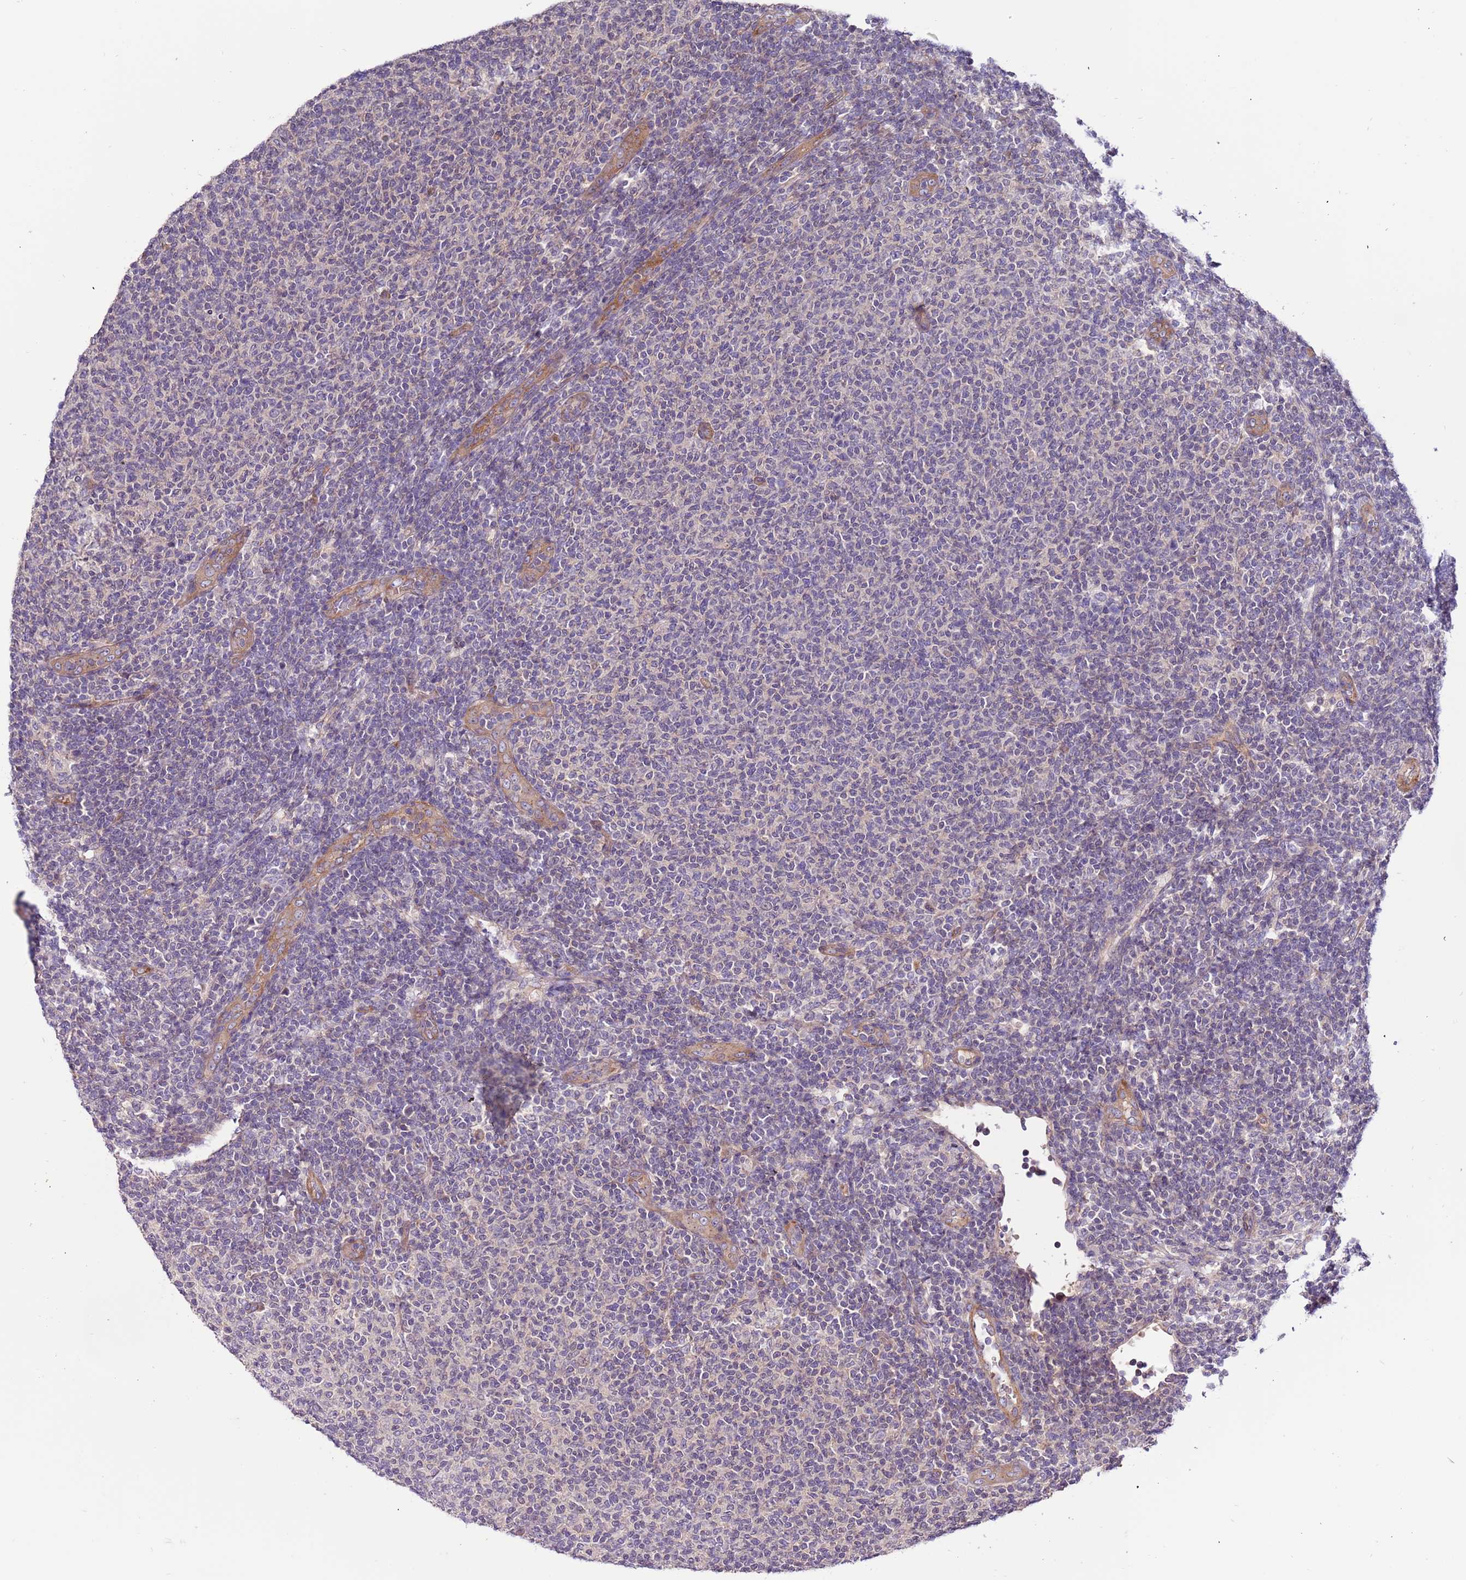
{"staining": {"intensity": "negative", "quantity": "none", "location": "none"}, "tissue": "lymphoma", "cell_type": "Tumor cells", "image_type": "cancer", "snomed": [{"axis": "morphology", "description": "Malignant lymphoma, non-Hodgkin's type, Low grade"}, {"axis": "topography", "description": "Lymph node"}], "caption": "Immunohistochemistry (IHC) micrograph of neoplastic tissue: lymphoma stained with DAB exhibits no significant protein positivity in tumor cells.", "gene": "LAMB4", "patient": {"sex": "male", "age": 66}}